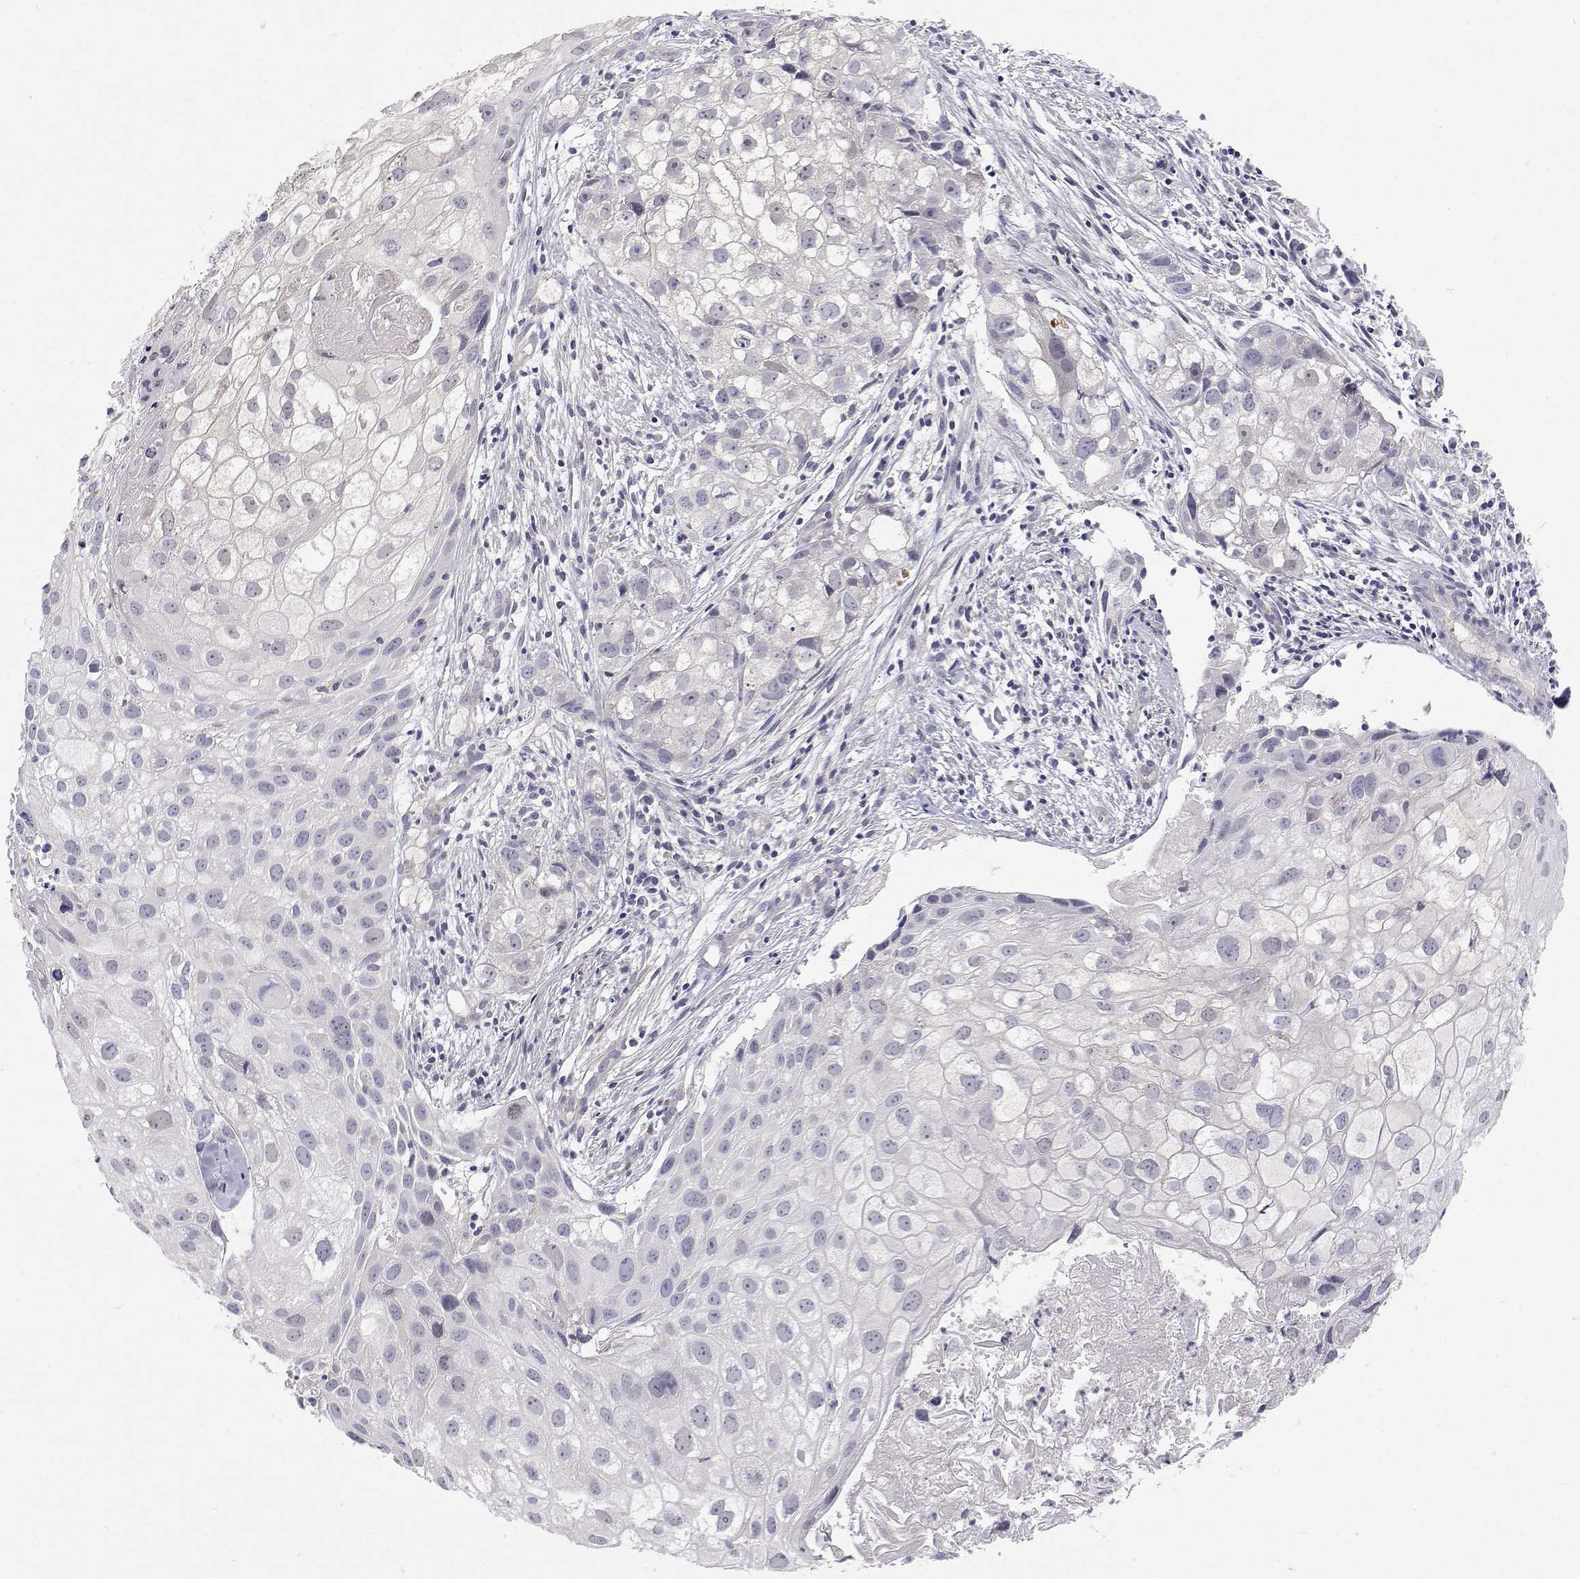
{"staining": {"intensity": "negative", "quantity": "none", "location": "none"}, "tissue": "cervical cancer", "cell_type": "Tumor cells", "image_type": "cancer", "snomed": [{"axis": "morphology", "description": "Squamous cell carcinoma, NOS"}, {"axis": "topography", "description": "Cervix"}], "caption": "A high-resolution image shows immunohistochemistry staining of squamous cell carcinoma (cervical), which displays no significant positivity in tumor cells.", "gene": "MYPN", "patient": {"sex": "female", "age": 53}}